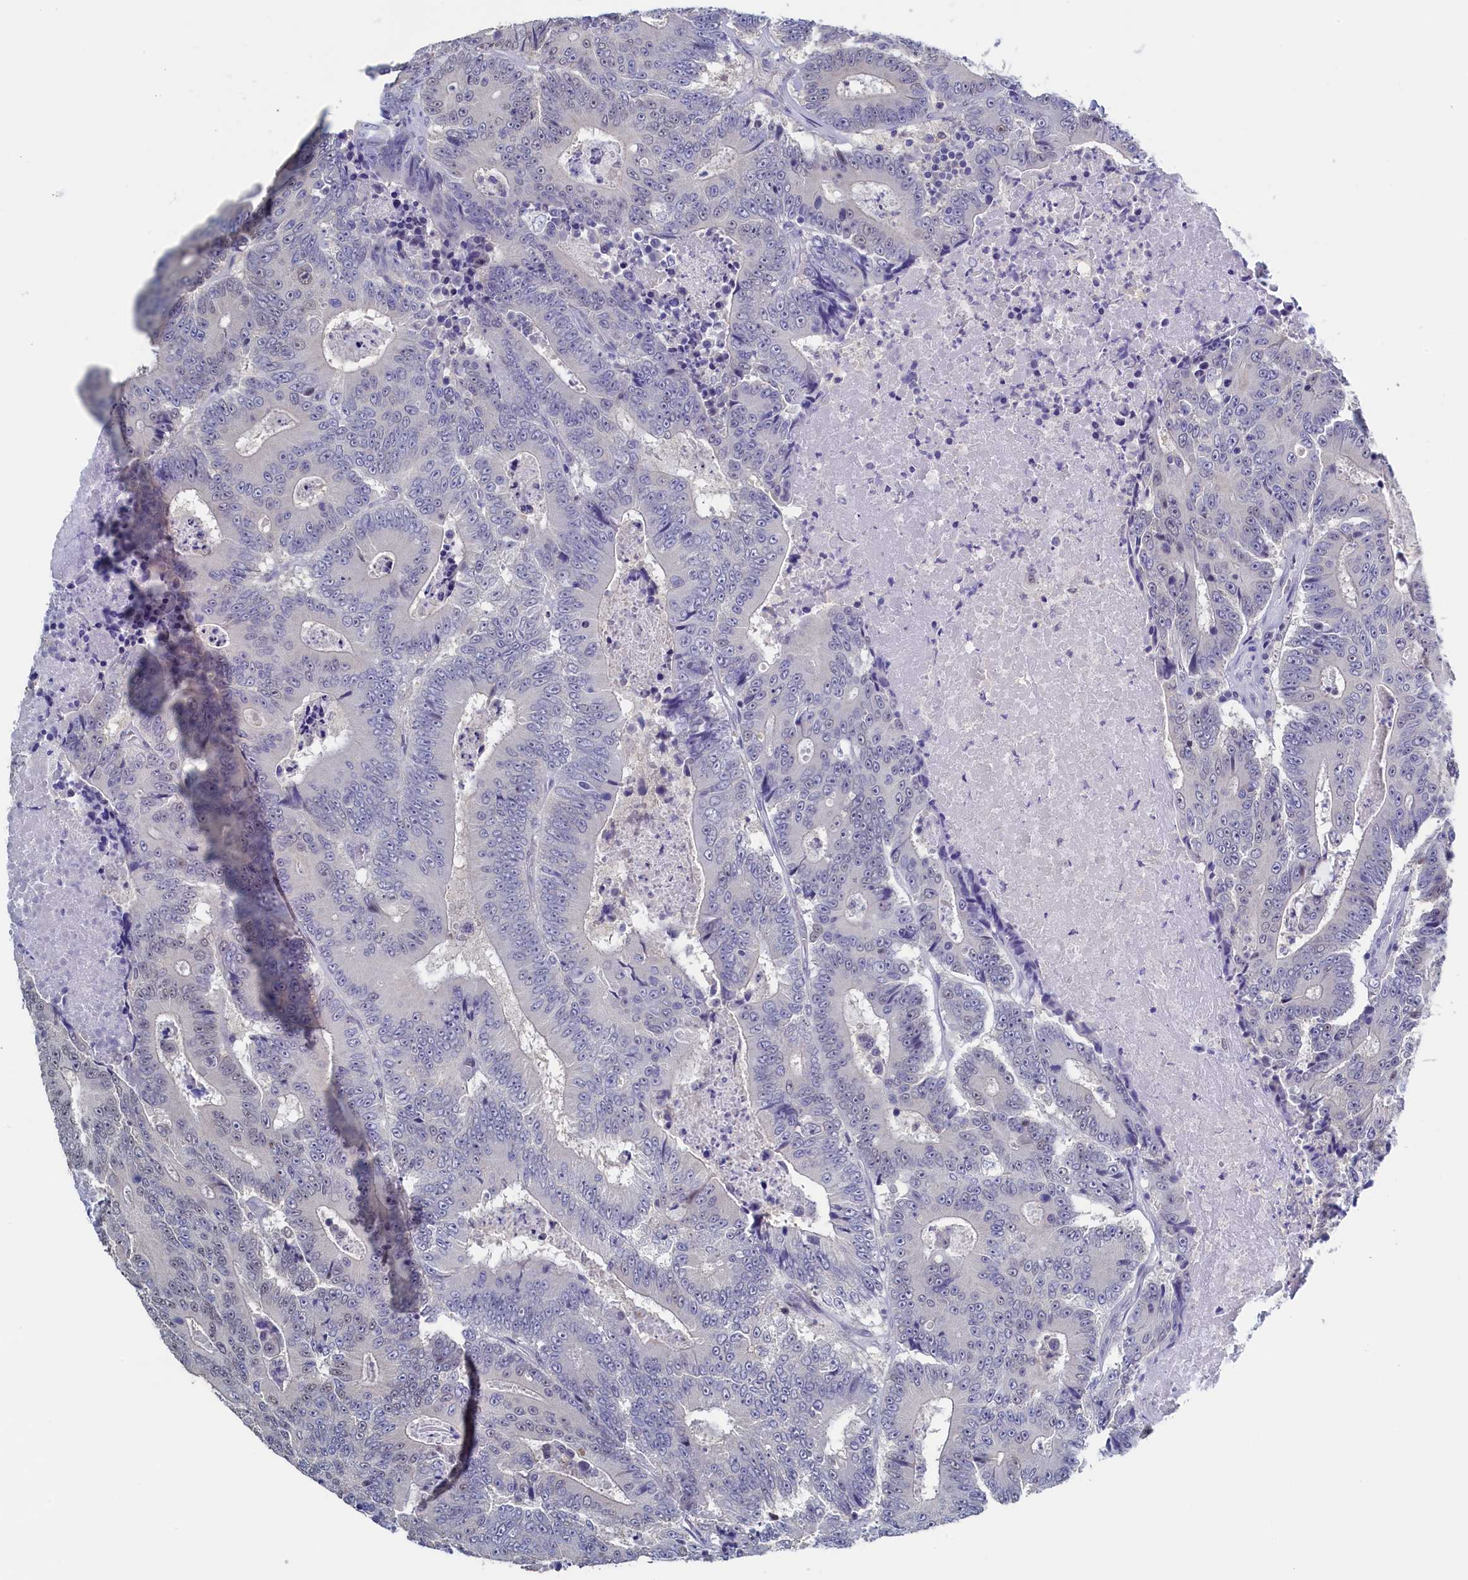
{"staining": {"intensity": "negative", "quantity": "none", "location": "none"}, "tissue": "colorectal cancer", "cell_type": "Tumor cells", "image_type": "cancer", "snomed": [{"axis": "morphology", "description": "Adenocarcinoma, NOS"}, {"axis": "topography", "description": "Colon"}], "caption": "Tumor cells are negative for protein expression in human colorectal cancer (adenocarcinoma). Nuclei are stained in blue.", "gene": "MOSPD3", "patient": {"sex": "male", "age": 83}}